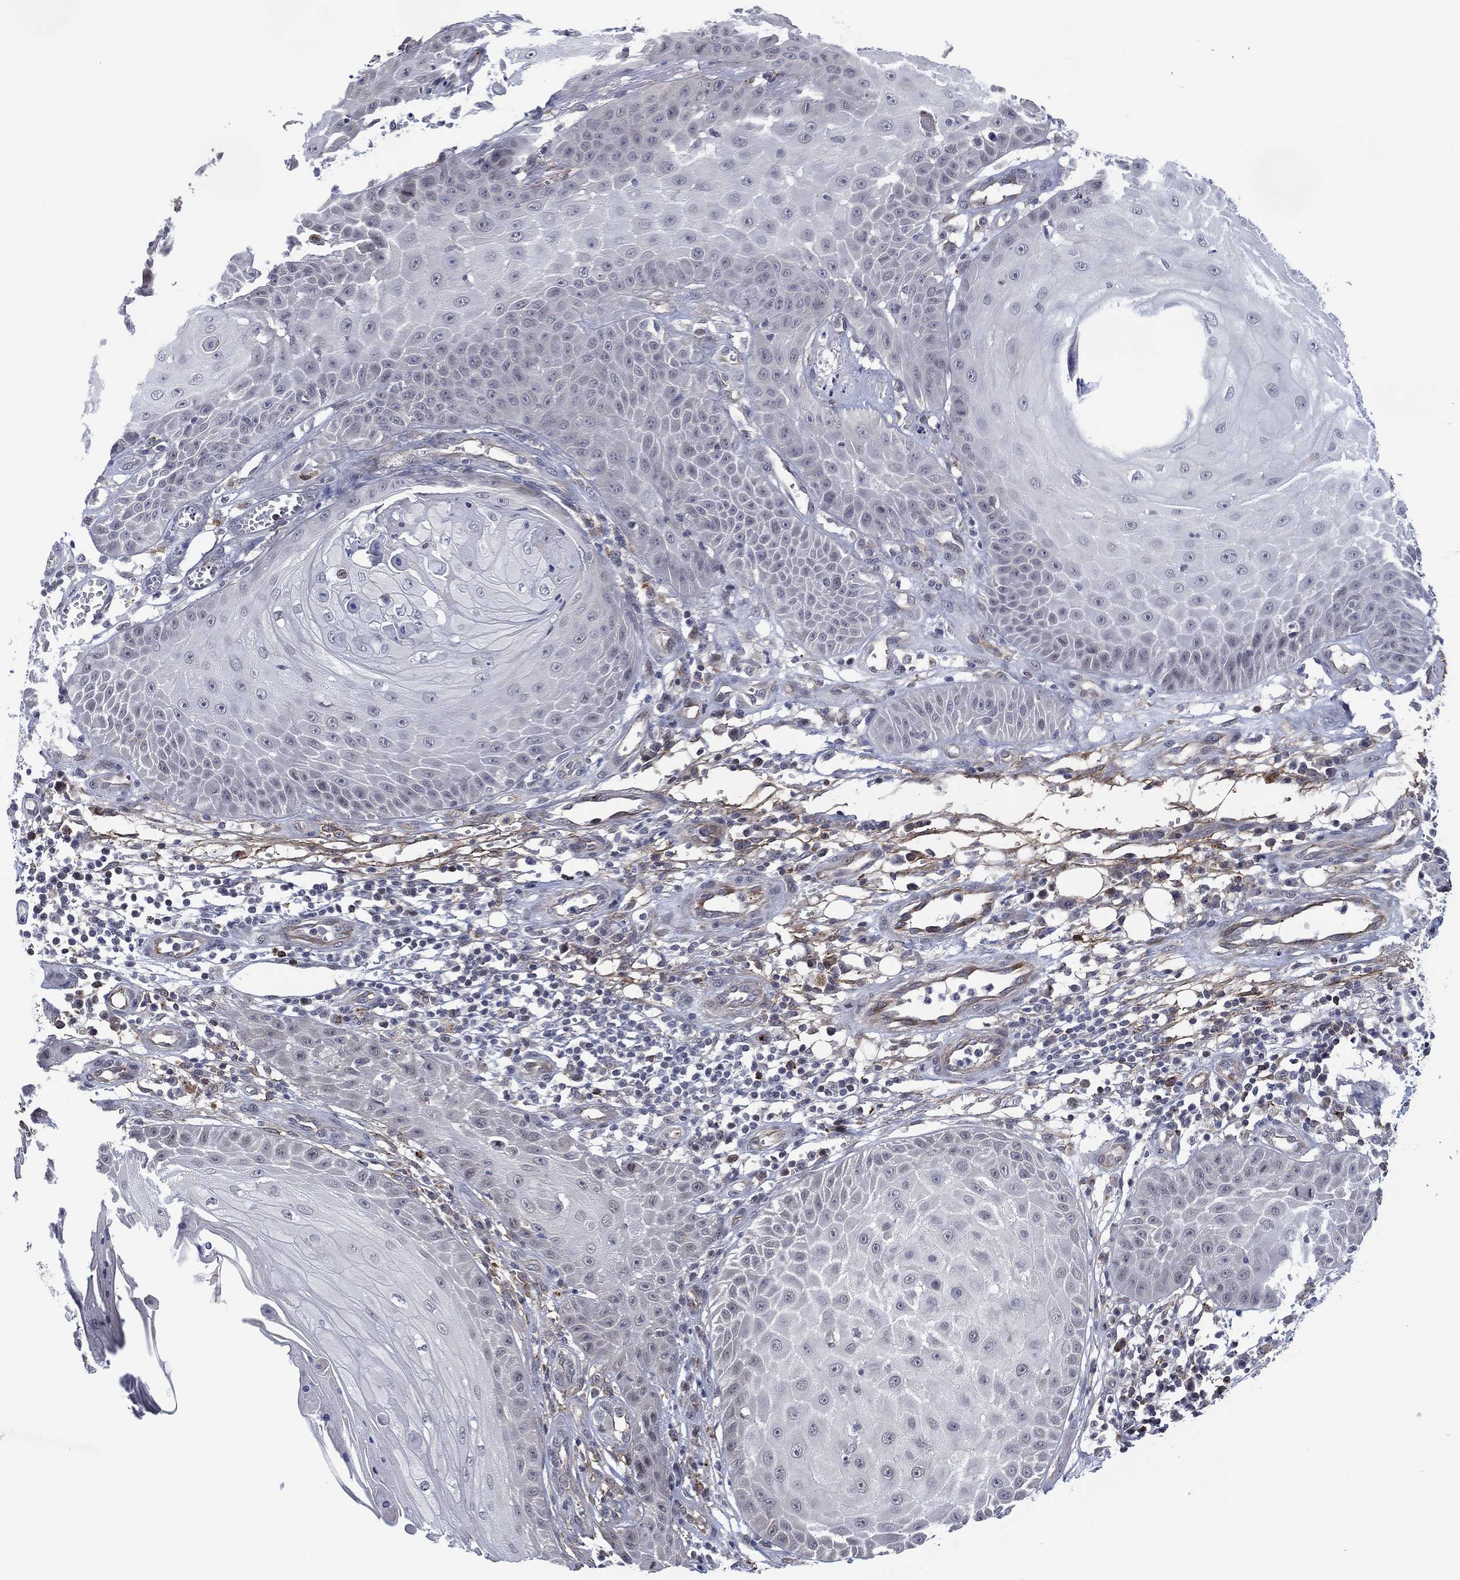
{"staining": {"intensity": "negative", "quantity": "none", "location": "none"}, "tissue": "skin cancer", "cell_type": "Tumor cells", "image_type": "cancer", "snomed": [{"axis": "morphology", "description": "Squamous cell carcinoma, NOS"}, {"axis": "topography", "description": "Skin"}], "caption": "This is an immunohistochemistry (IHC) photomicrograph of human skin cancer (squamous cell carcinoma). There is no staining in tumor cells.", "gene": "DPP4", "patient": {"sex": "male", "age": 70}}